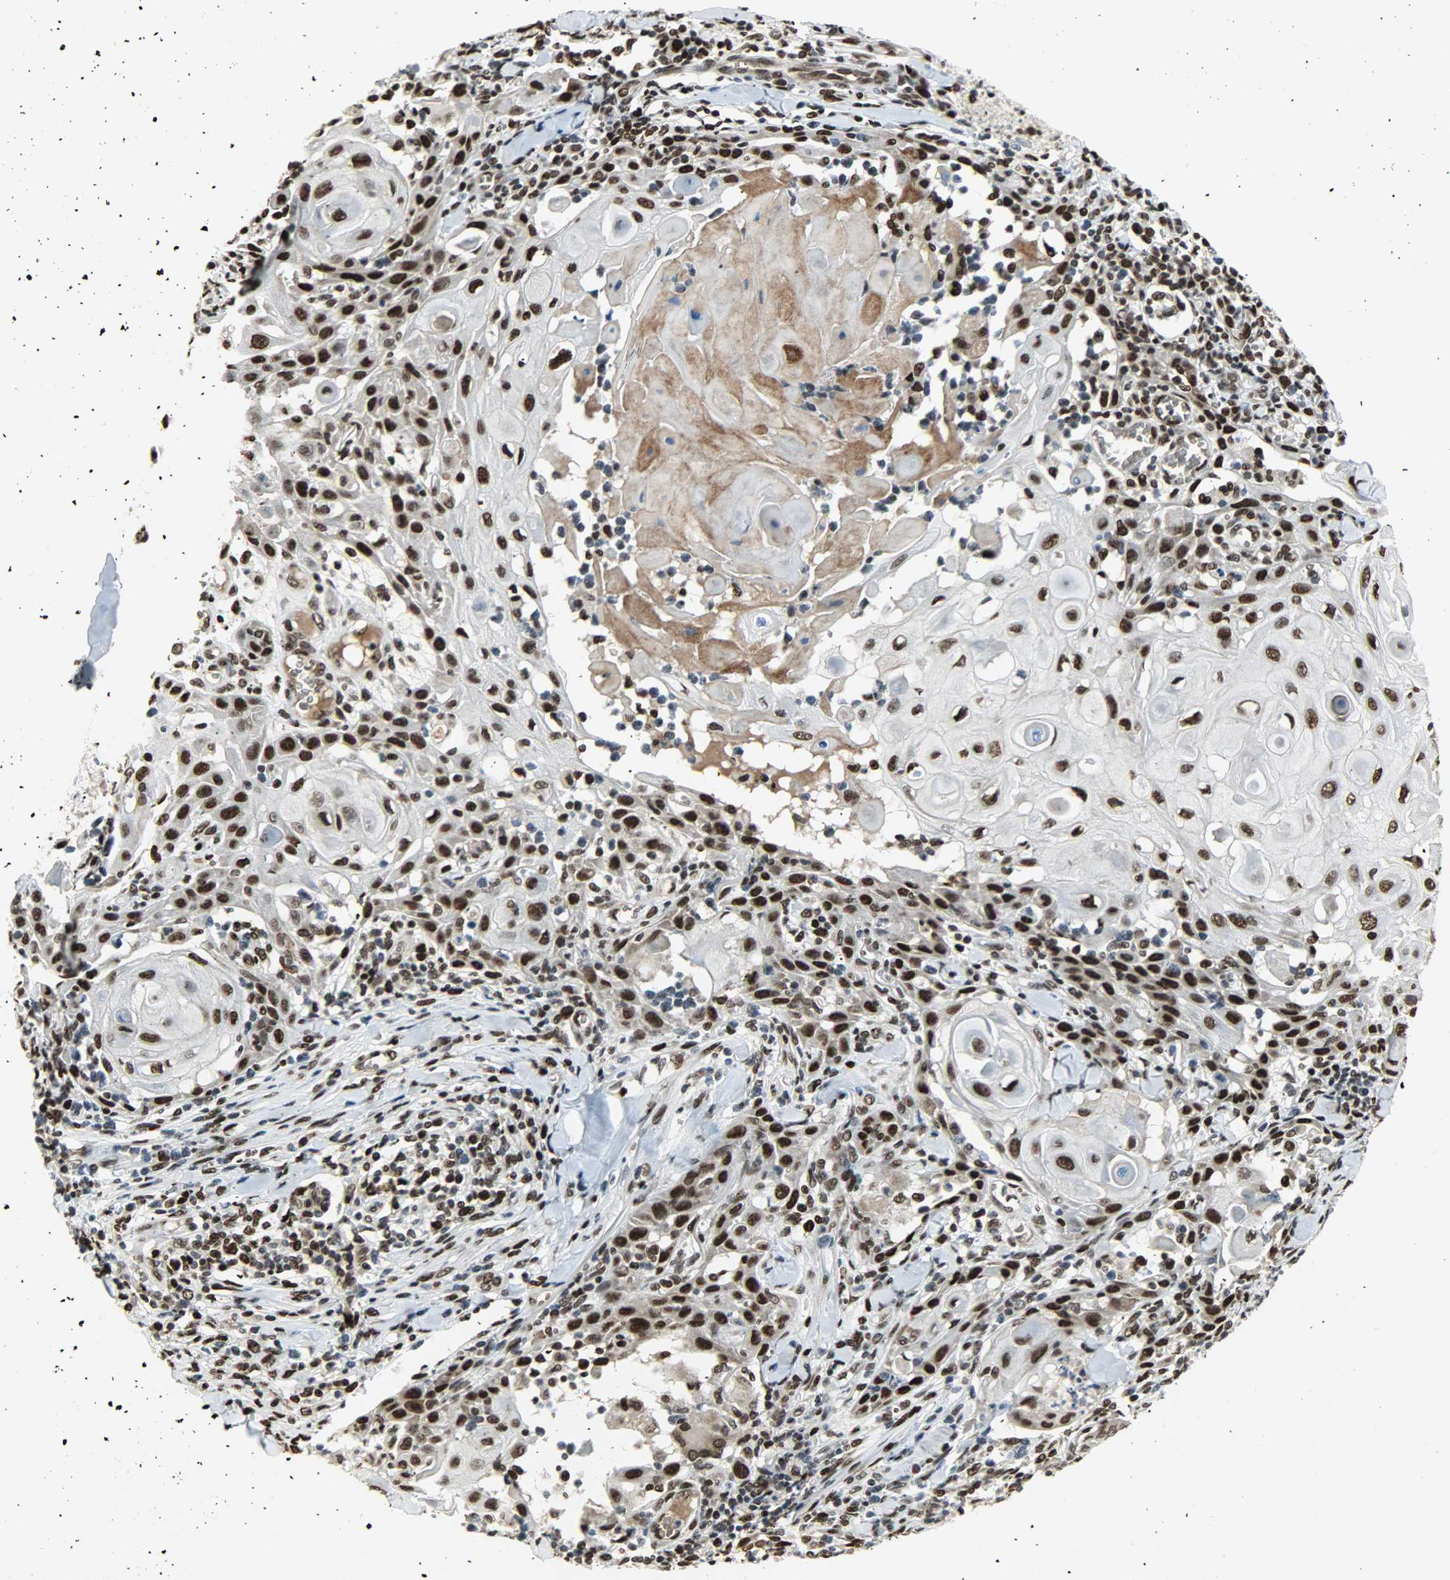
{"staining": {"intensity": "strong", "quantity": ">75%", "location": "nuclear"}, "tissue": "skin cancer", "cell_type": "Tumor cells", "image_type": "cancer", "snomed": [{"axis": "morphology", "description": "Squamous cell carcinoma, NOS"}, {"axis": "topography", "description": "Skin"}], "caption": "Squamous cell carcinoma (skin) tissue reveals strong nuclear positivity in approximately >75% of tumor cells, visualized by immunohistochemistry.", "gene": "SNAI1", "patient": {"sex": "male", "age": 24}}